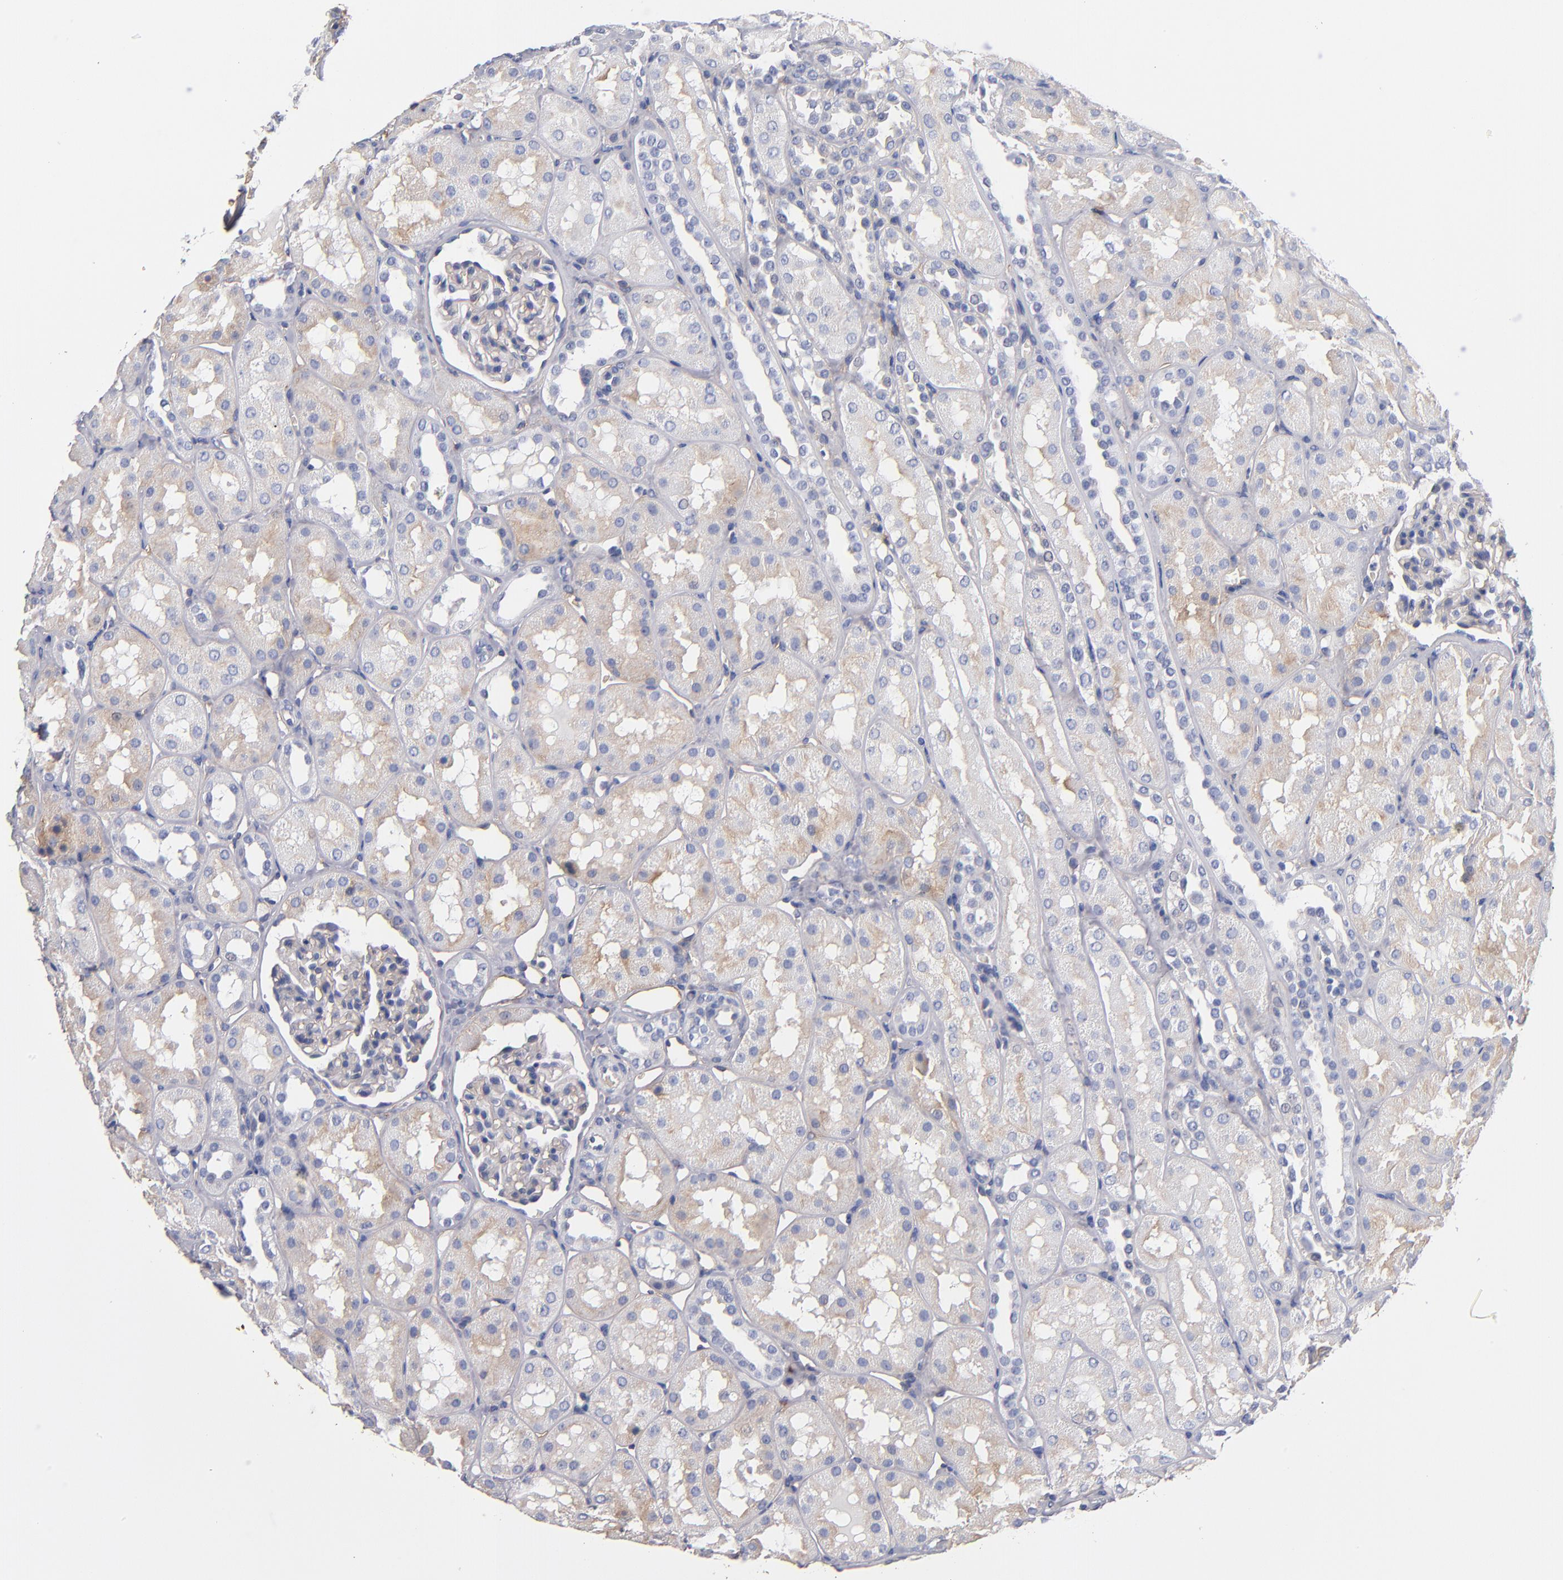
{"staining": {"intensity": "negative", "quantity": "none", "location": "none"}, "tissue": "kidney", "cell_type": "Cells in glomeruli", "image_type": "normal", "snomed": [{"axis": "morphology", "description": "Normal tissue, NOS"}, {"axis": "topography", "description": "Kidney"}], "caption": "DAB immunohistochemical staining of normal kidney demonstrates no significant positivity in cells in glomeruli.", "gene": "PLSCR4", "patient": {"sex": "male", "age": 16}}